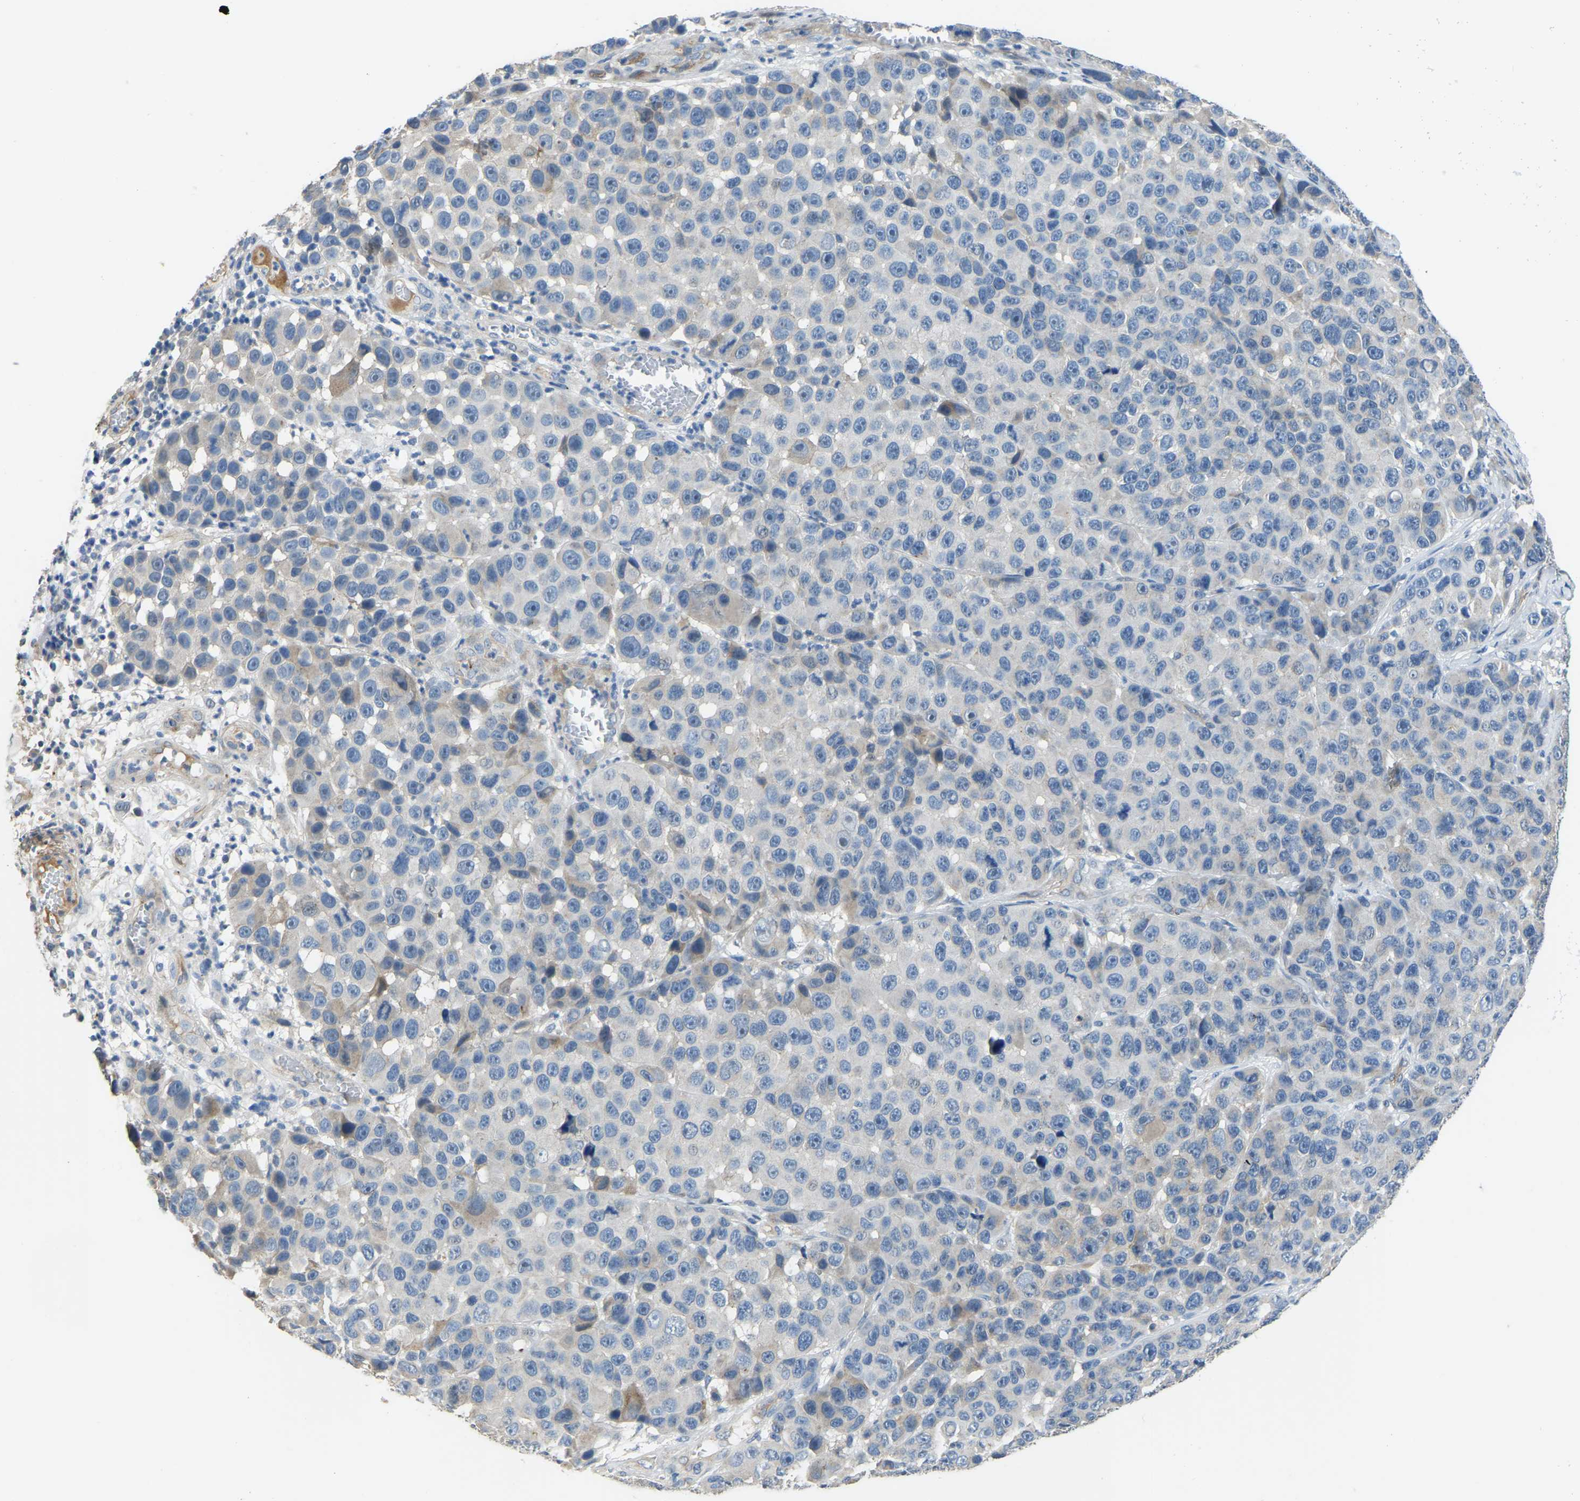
{"staining": {"intensity": "weak", "quantity": "<25%", "location": "cytoplasmic/membranous"}, "tissue": "melanoma", "cell_type": "Tumor cells", "image_type": "cancer", "snomed": [{"axis": "morphology", "description": "Malignant melanoma, NOS"}, {"axis": "topography", "description": "Skin"}], "caption": "IHC image of neoplastic tissue: malignant melanoma stained with DAB (3,3'-diaminobenzidine) exhibits no significant protein positivity in tumor cells.", "gene": "HIGD2B", "patient": {"sex": "male", "age": 53}}